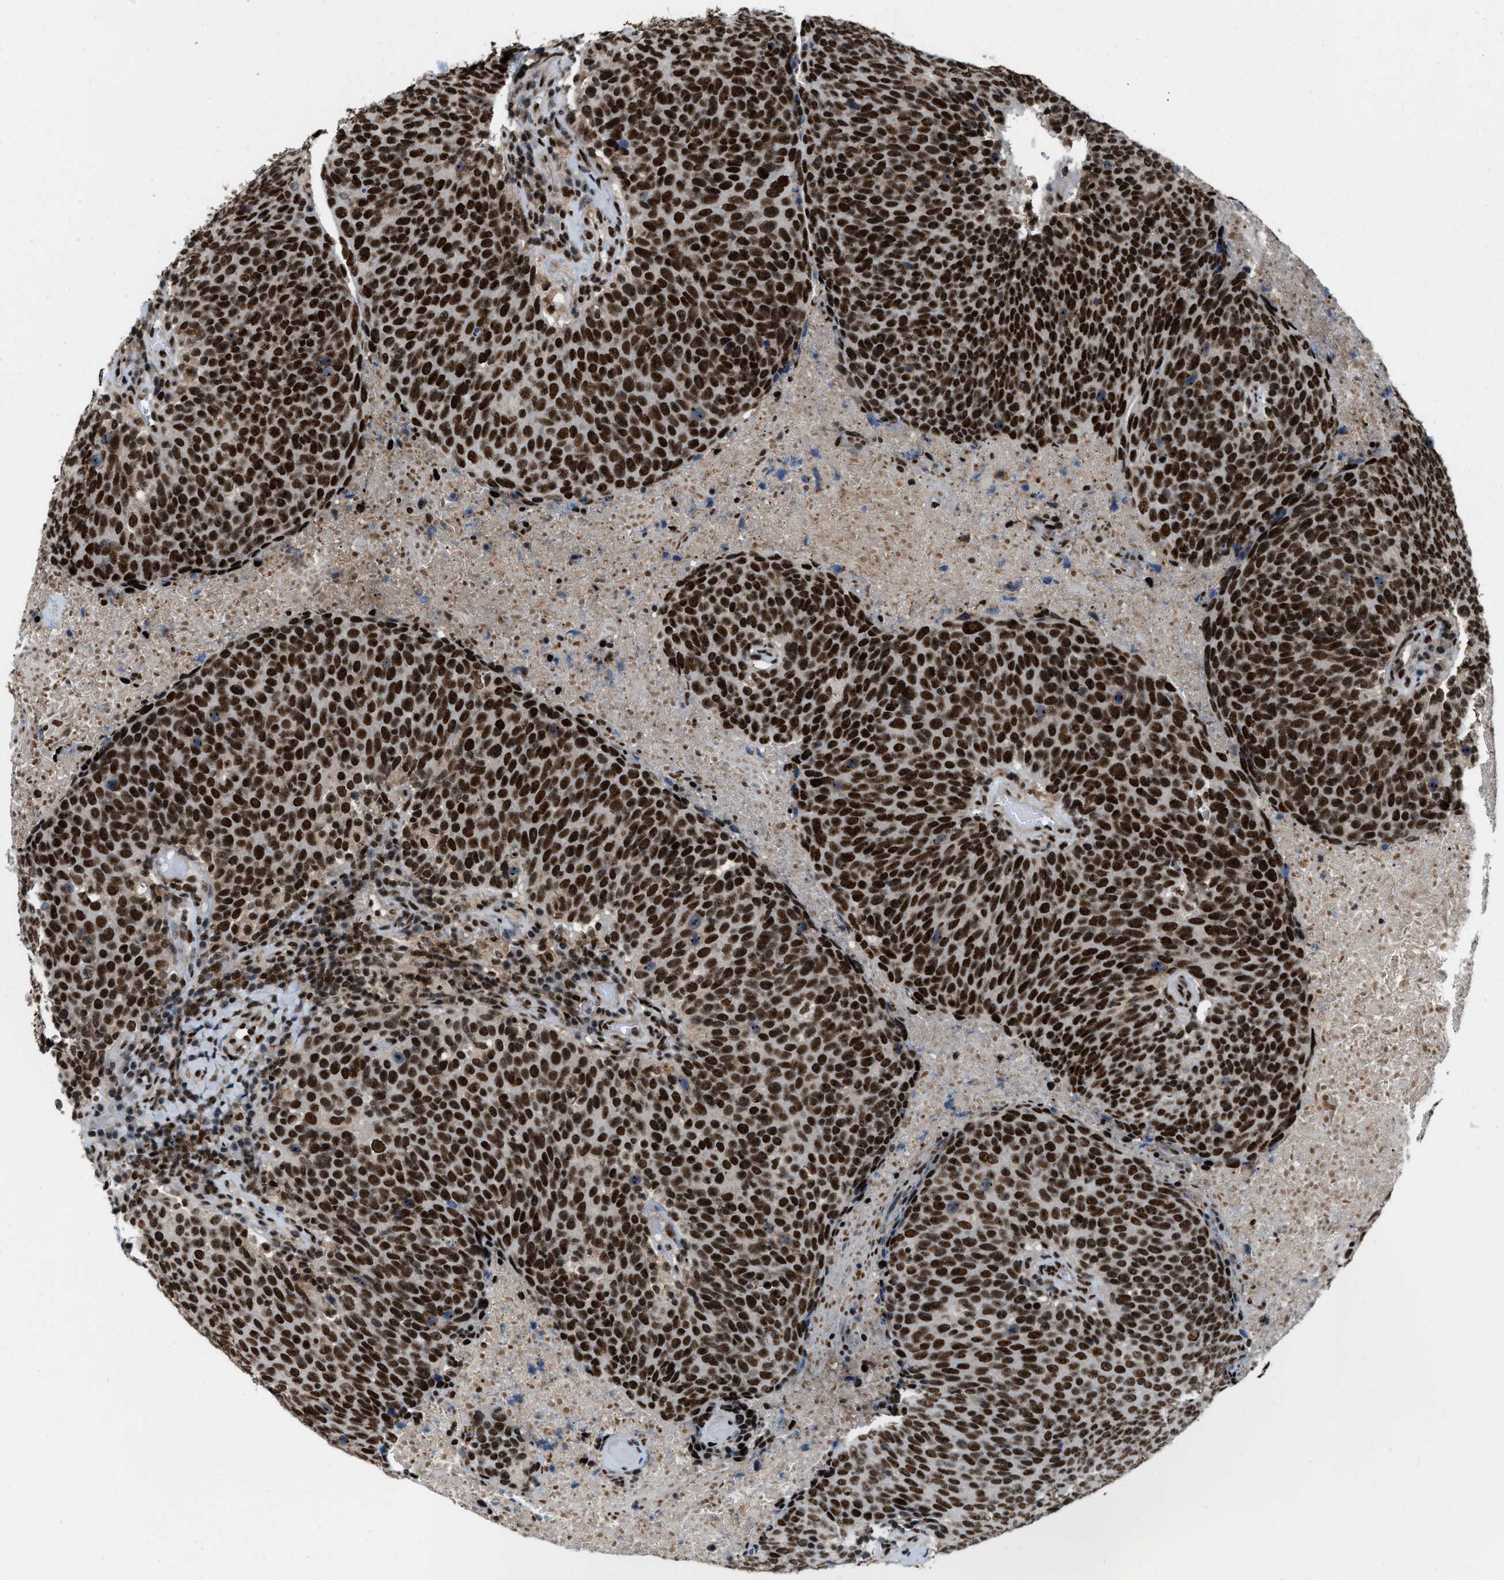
{"staining": {"intensity": "strong", "quantity": ">75%", "location": "nuclear"}, "tissue": "head and neck cancer", "cell_type": "Tumor cells", "image_type": "cancer", "snomed": [{"axis": "morphology", "description": "Squamous cell carcinoma, NOS"}, {"axis": "morphology", "description": "Squamous cell carcinoma, metastatic, NOS"}, {"axis": "topography", "description": "Lymph node"}, {"axis": "topography", "description": "Head-Neck"}], "caption": "Strong nuclear protein staining is appreciated in approximately >75% of tumor cells in squamous cell carcinoma (head and neck).", "gene": "NUMA1", "patient": {"sex": "male", "age": 62}}